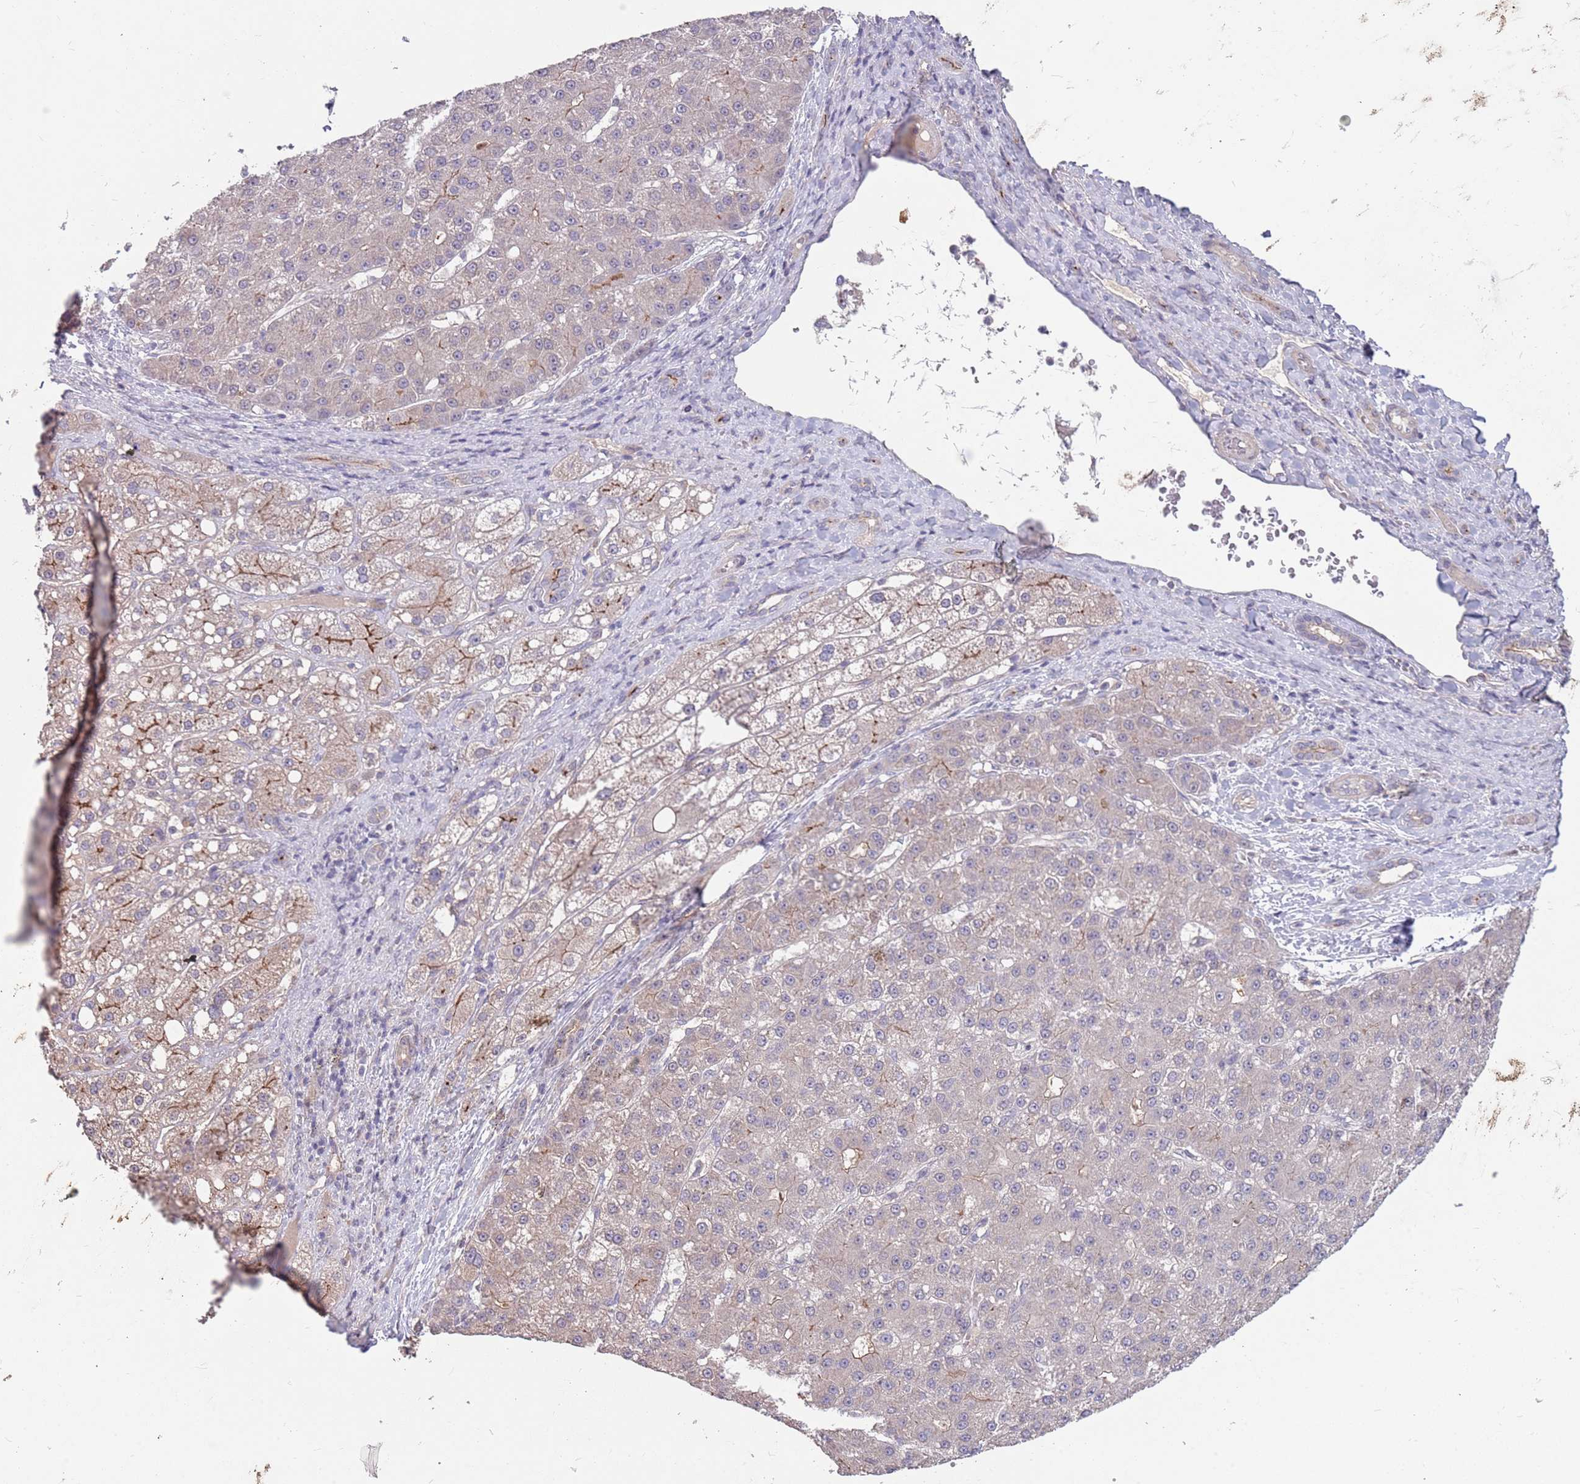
{"staining": {"intensity": "moderate", "quantity": "<25%", "location": "cytoplasmic/membranous"}, "tissue": "liver cancer", "cell_type": "Tumor cells", "image_type": "cancer", "snomed": [{"axis": "morphology", "description": "Carcinoma, Hepatocellular, NOS"}, {"axis": "topography", "description": "Liver"}], "caption": "Moderate cytoplasmic/membranous expression is appreciated in approximately <25% of tumor cells in liver cancer (hepatocellular carcinoma).", "gene": "MEI1", "patient": {"sex": "male", "age": 67}}